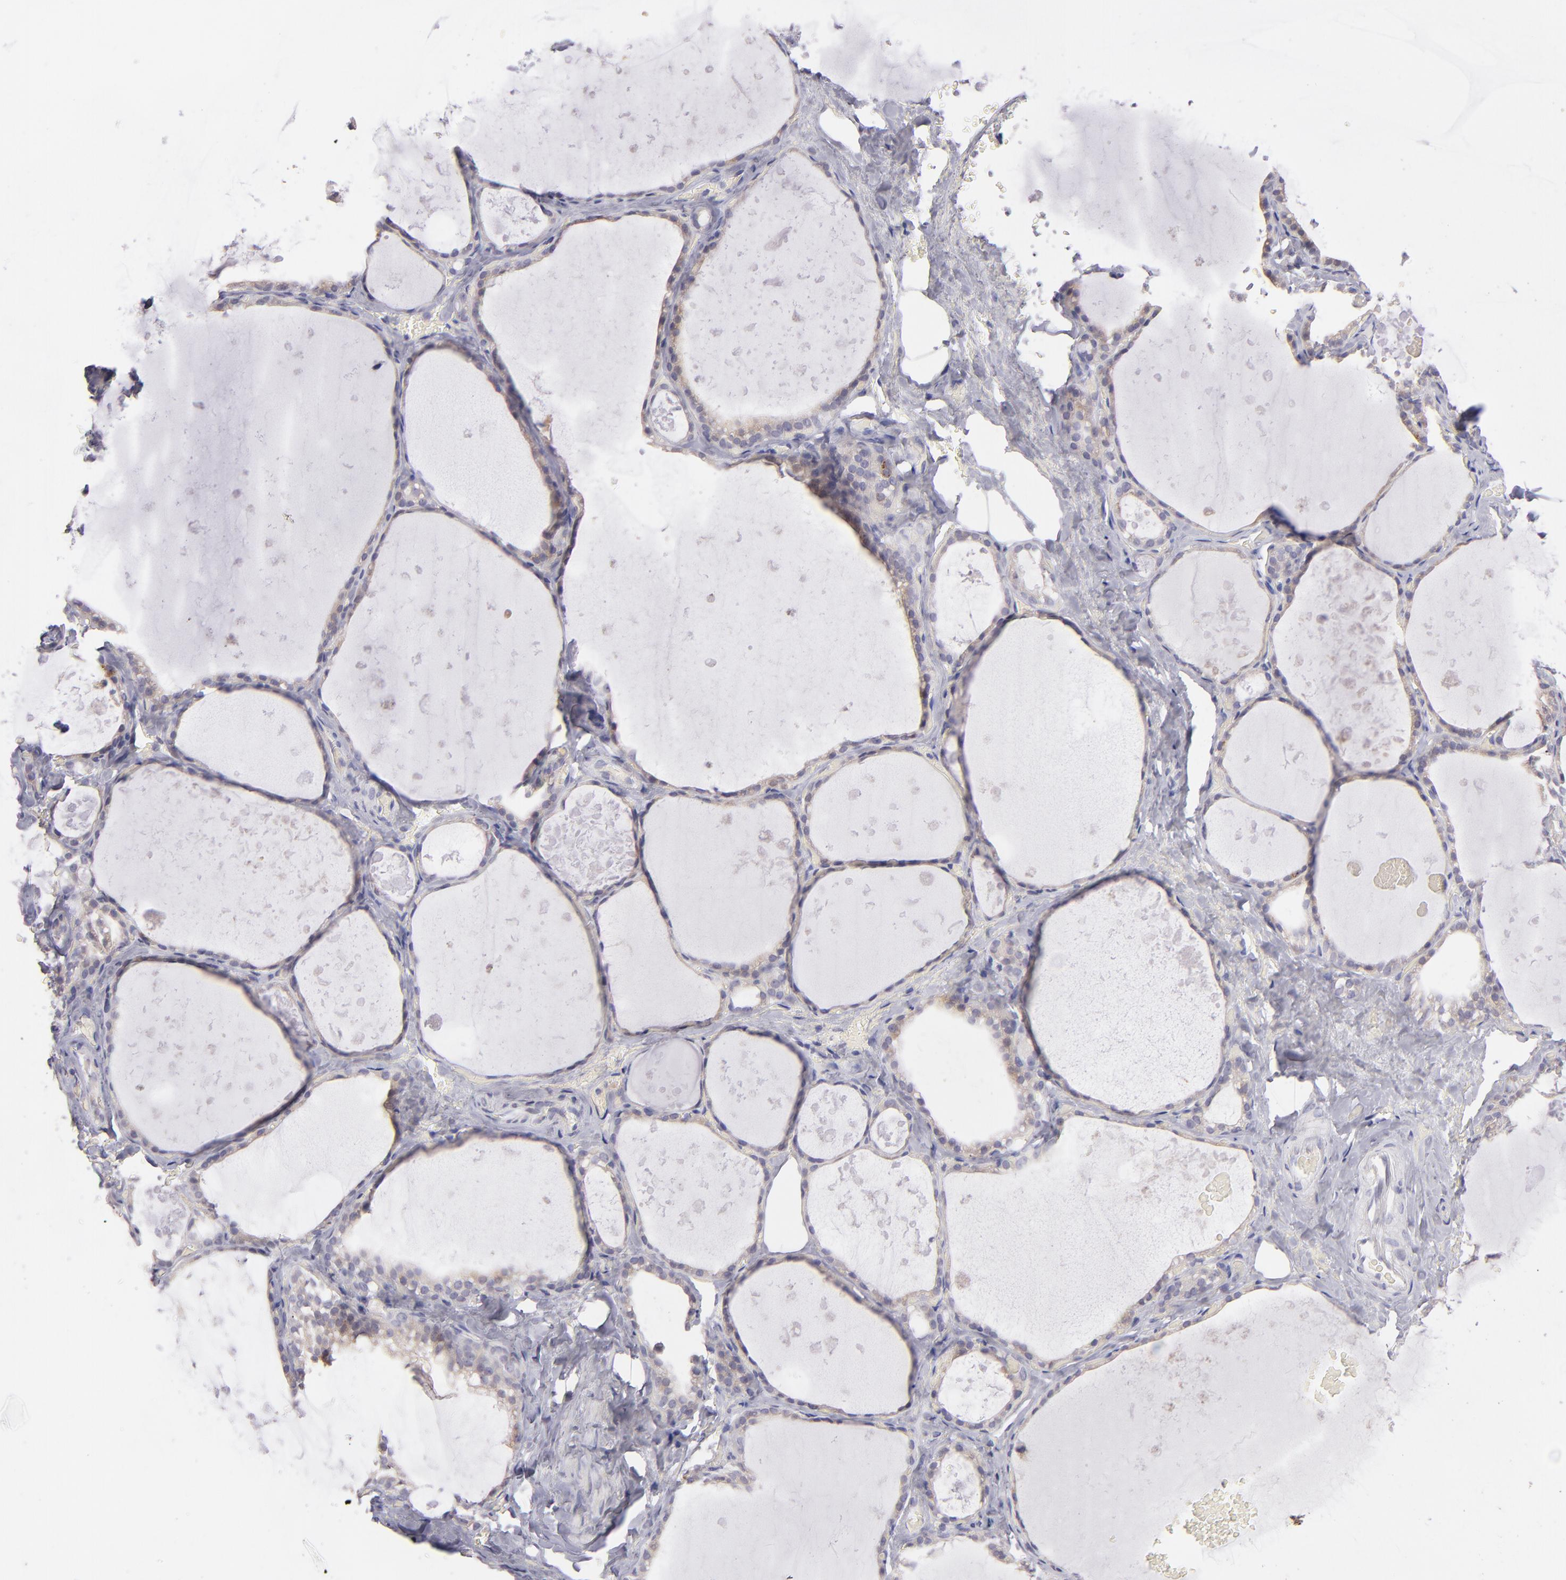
{"staining": {"intensity": "weak", "quantity": ">75%", "location": "cytoplasmic/membranous"}, "tissue": "thyroid gland", "cell_type": "Glandular cells", "image_type": "normal", "snomed": [{"axis": "morphology", "description": "Normal tissue, NOS"}, {"axis": "topography", "description": "Thyroid gland"}], "caption": "Thyroid gland stained with DAB (3,3'-diaminobenzidine) IHC exhibits low levels of weak cytoplasmic/membranous staining in about >75% of glandular cells.", "gene": "TRAF3", "patient": {"sex": "male", "age": 61}}